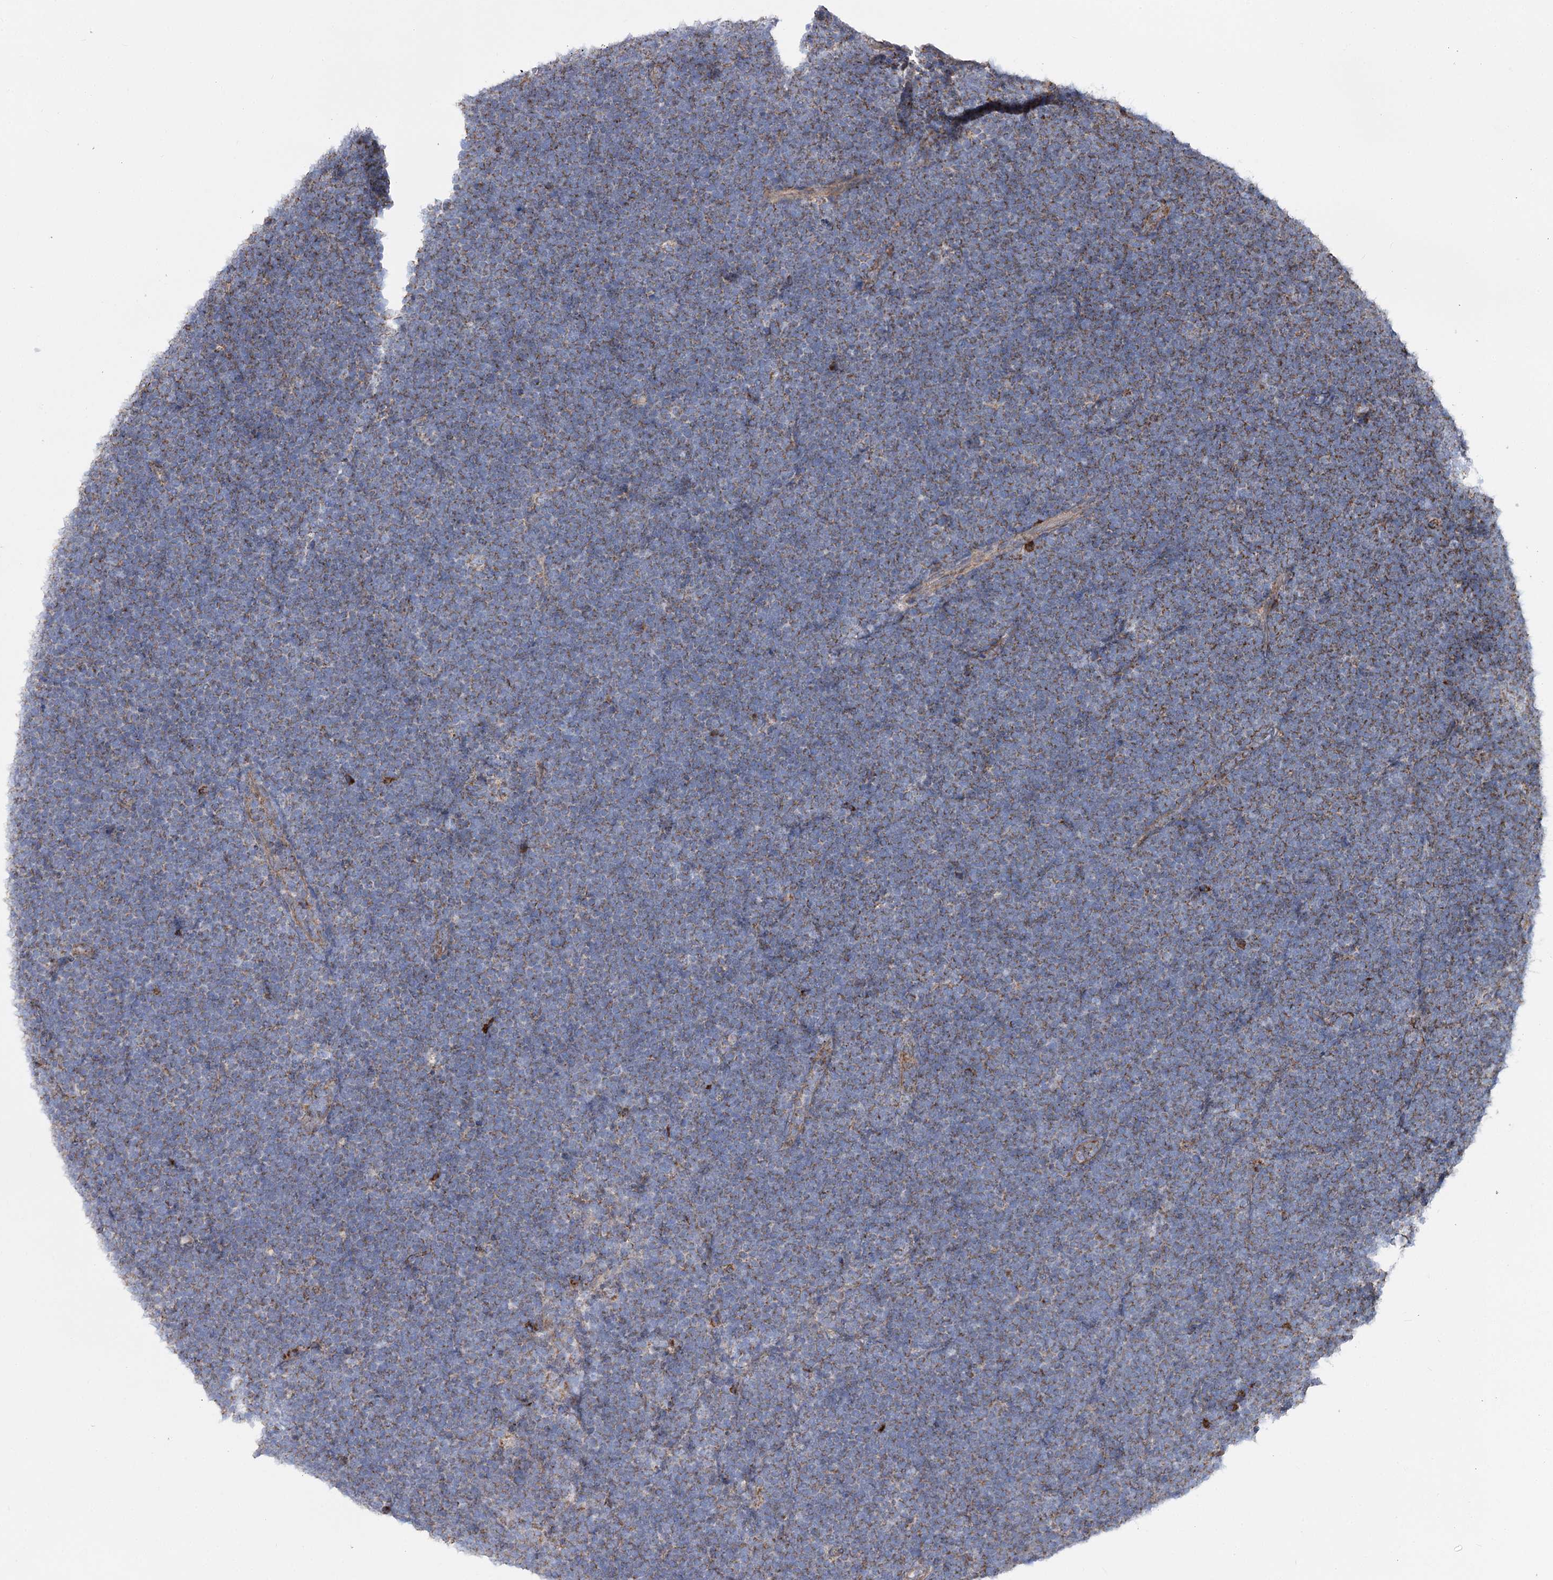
{"staining": {"intensity": "weak", "quantity": "25%-75%", "location": "cytoplasmic/membranous"}, "tissue": "lymphoma", "cell_type": "Tumor cells", "image_type": "cancer", "snomed": [{"axis": "morphology", "description": "Malignant lymphoma, non-Hodgkin's type, High grade"}, {"axis": "topography", "description": "Lymph node"}], "caption": "Lymphoma stained with a brown dye reveals weak cytoplasmic/membranous positive positivity in approximately 25%-75% of tumor cells.", "gene": "MSANTD2", "patient": {"sex": "male", "age": 13}}